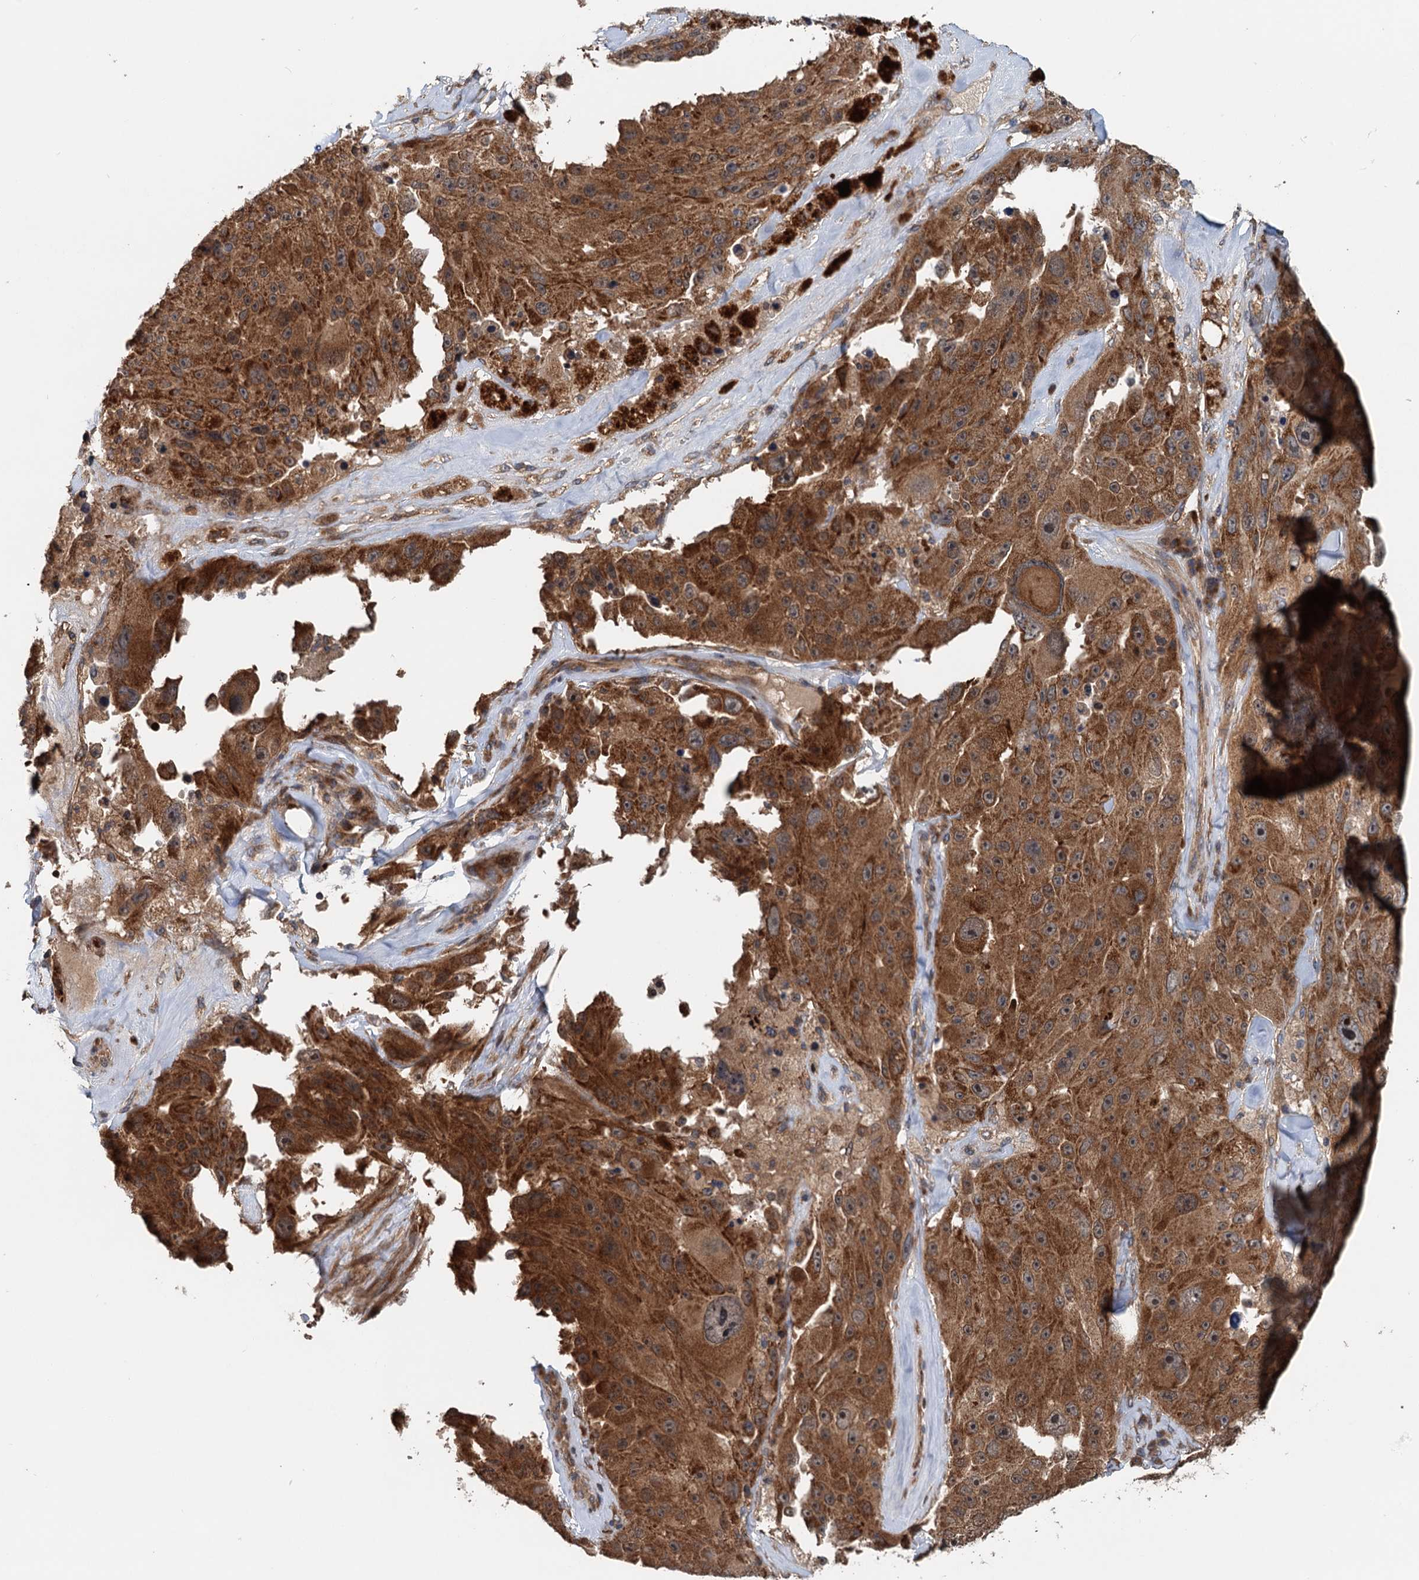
{"staining": {"intensity": "strong", "quantity": ">75%", "location": "cytoplasmic/membranous"}, "tissue": "melanoma", "cell_type": "Tumor cells", "image_type": "cancer", "snomed": [{"axis": "morphology", "description": "Malignant melanoma, Metastatic site"}, {"axis": "topography", "description": "Lymph node"}], "caption": "Human malignant melanoma (metastatic site) stained for a protein (brown) demonstrates strong cytoplasmic/membranous positive expression in about >75% of tumor cells.", "gene": "TEDC1", "patient": {"sex": "male", "age": 62}}